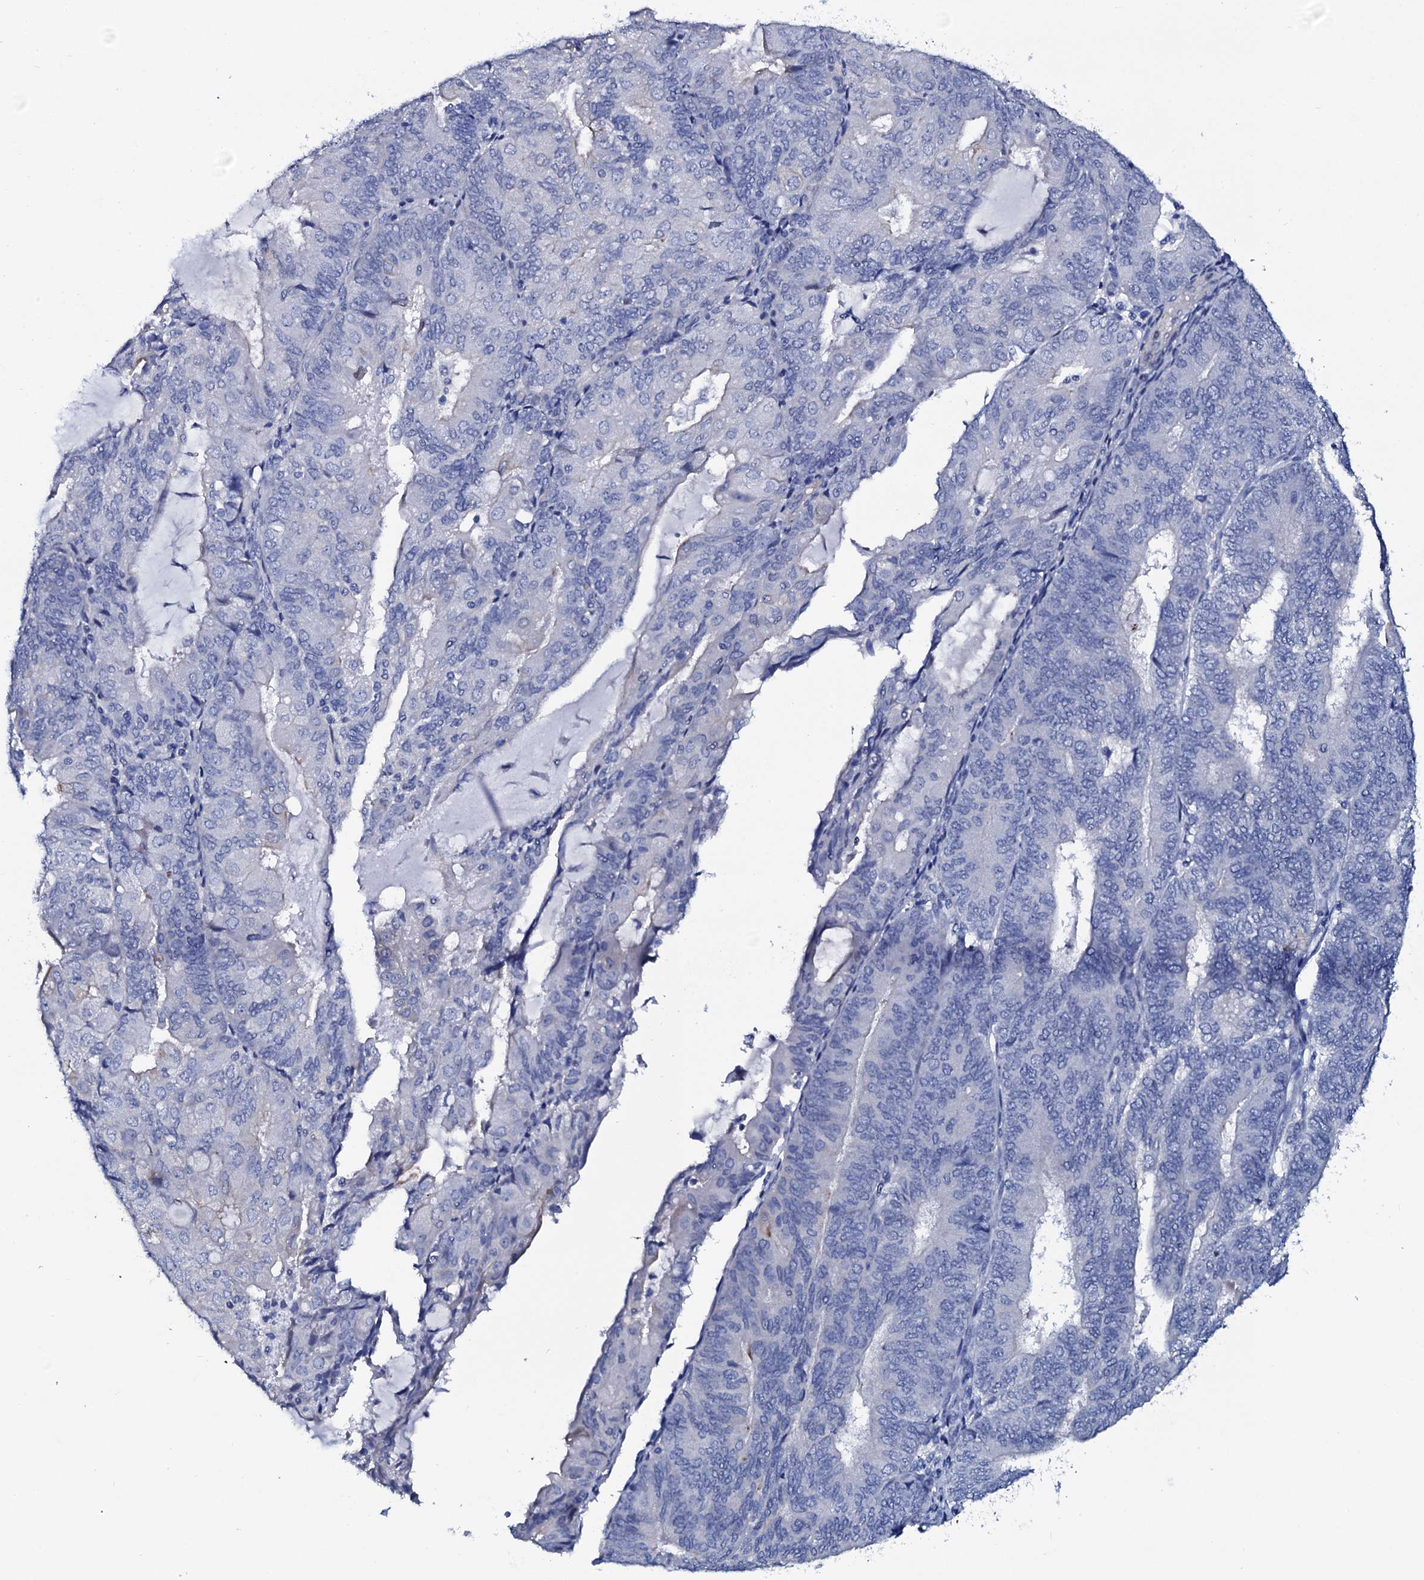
{"staining": {"intensity": "negative", "quantity": "none", "location": "none"}, "tissue": "endometrial cancer", "cell_type": "Tumor cells", "image_type": "cancer", "snomed": [{"axis": "morphology", "description": "Adenocarcinoma, NOS"}, {"axis": "topography", "description": "Endometrium"}], "caption": "This is an IHC image of endometrial adenocarcinoma. There is no expression in tumor cells.", "gene": "GYS2", "patient": {"sex": "female", "age": 81}}